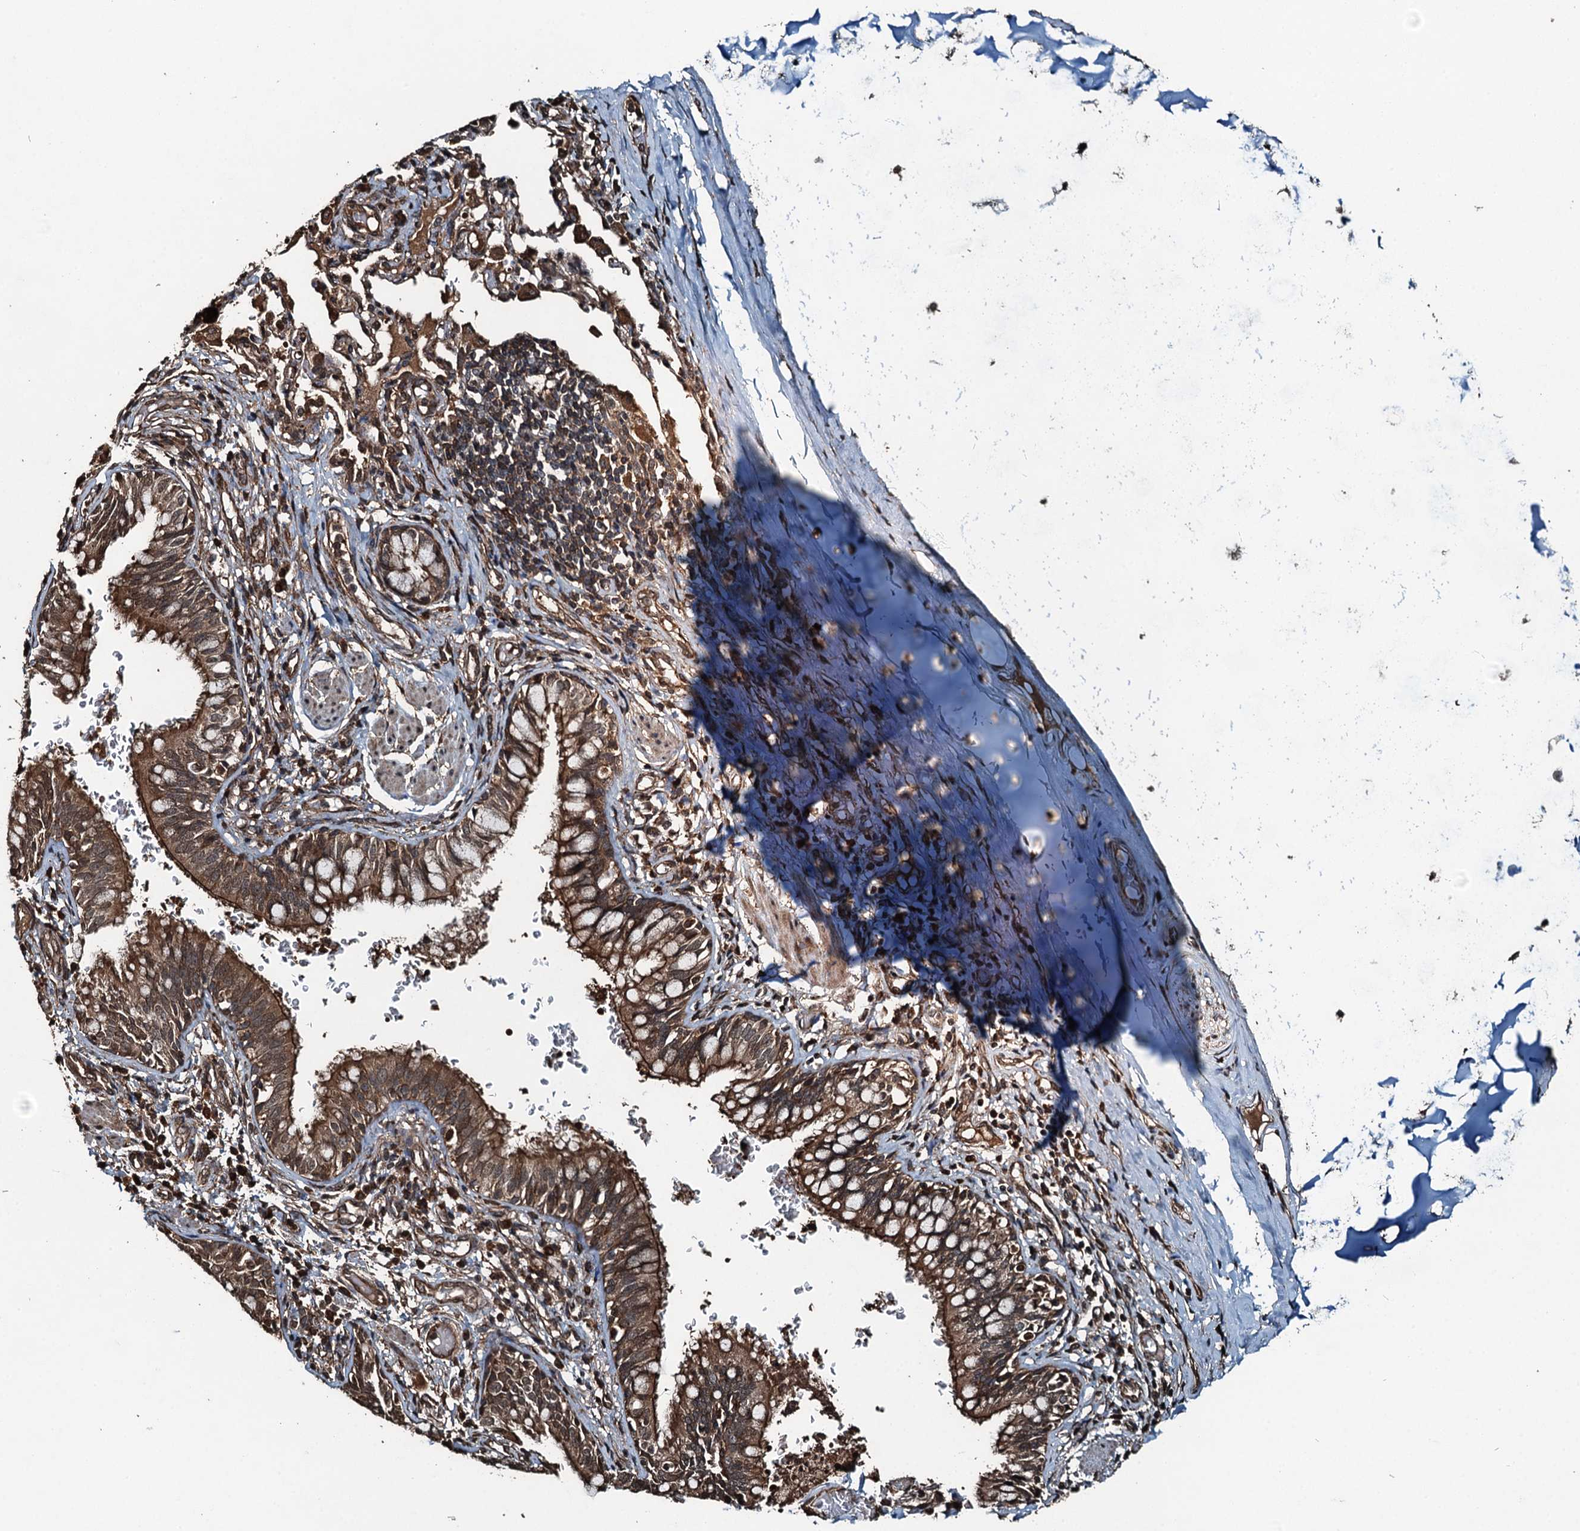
{"staining": {"intensity": "moderate", "quantity": ">75%", "location": "cytoplasmic/membranous,nuclear"}, "tissue": "bronchus", "cell_type": "Respiratory epithelial cells", "image_type": "normal", "snomed": [{"axis": "morphology", "description": "Normal tissue, NOS"}, {"axis": "topography", "description": "Cartilage tissue"}, {"axis": "topography", "description": "Bronchus"}], "caption": "Moderate cytoplasmic/membranous,nuclear positivity for a protein is seen in approximately >75% of respiratory epithelial cells of benign bronchus using immunohistochemistry.", "gene": "TCTN1", "patient": {"sex": "female", "age": 36}}